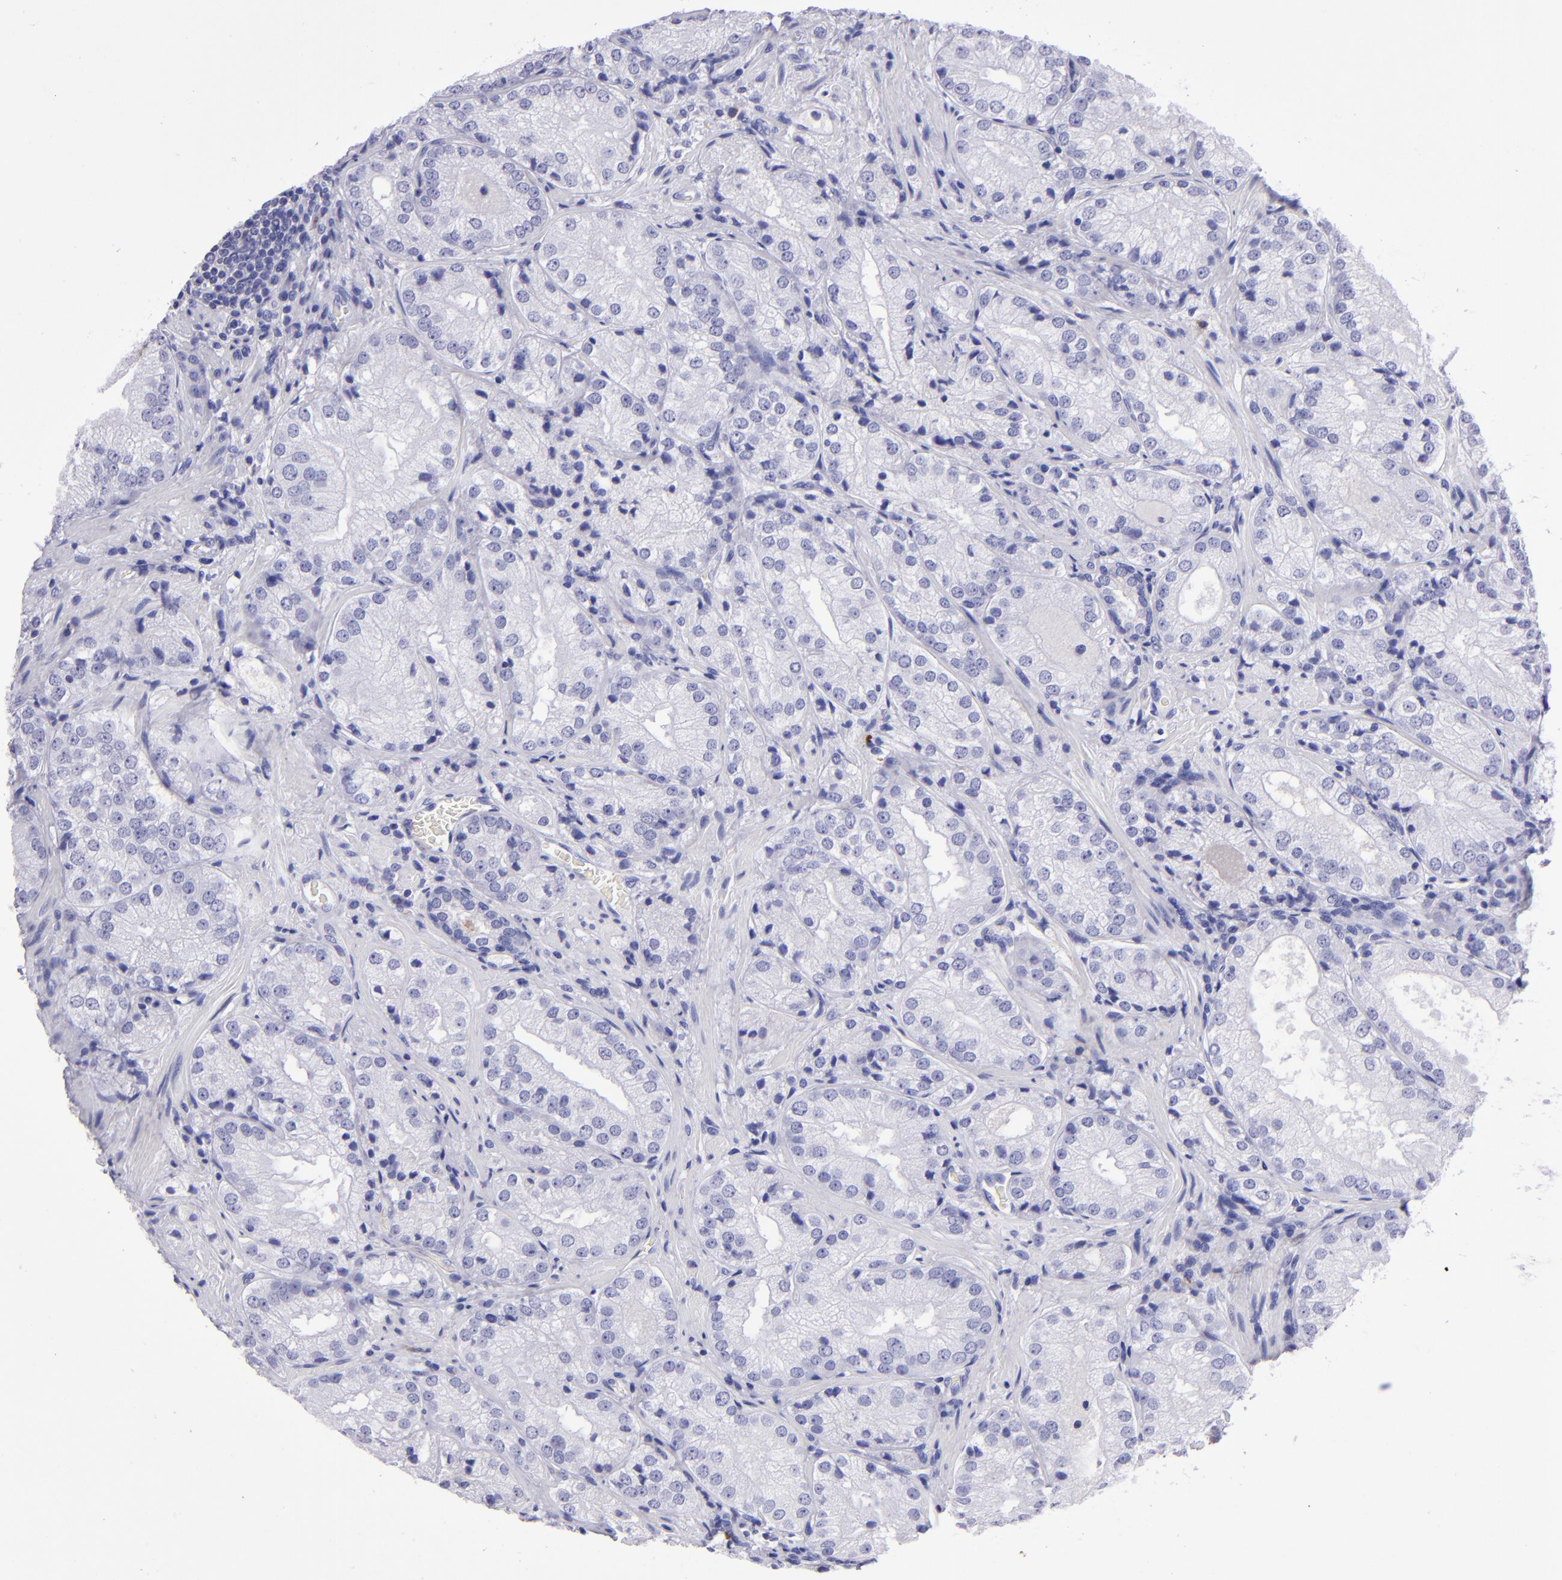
{"staining": {"intensity": "negative", "quantity": "none", "location": "none"}, "tissue": "prostate cancer", "cell_type": "Tumor cells", "image_type": "cancer", "snomed": [{"axis": "morphology", "description": "Adenocarcinoma, Low grade"}, {"axis": "topography", "description": "Prostate"}], "caption": "DAB (3,3'-diaminobenzidine) immunohistochemical staining of human adenocarcinoma (low-grade) (prostate) reveals no significant positivity in tumor cells.", "gene": "TYRP1", "patient": {"sex": "male", "age": 60}}